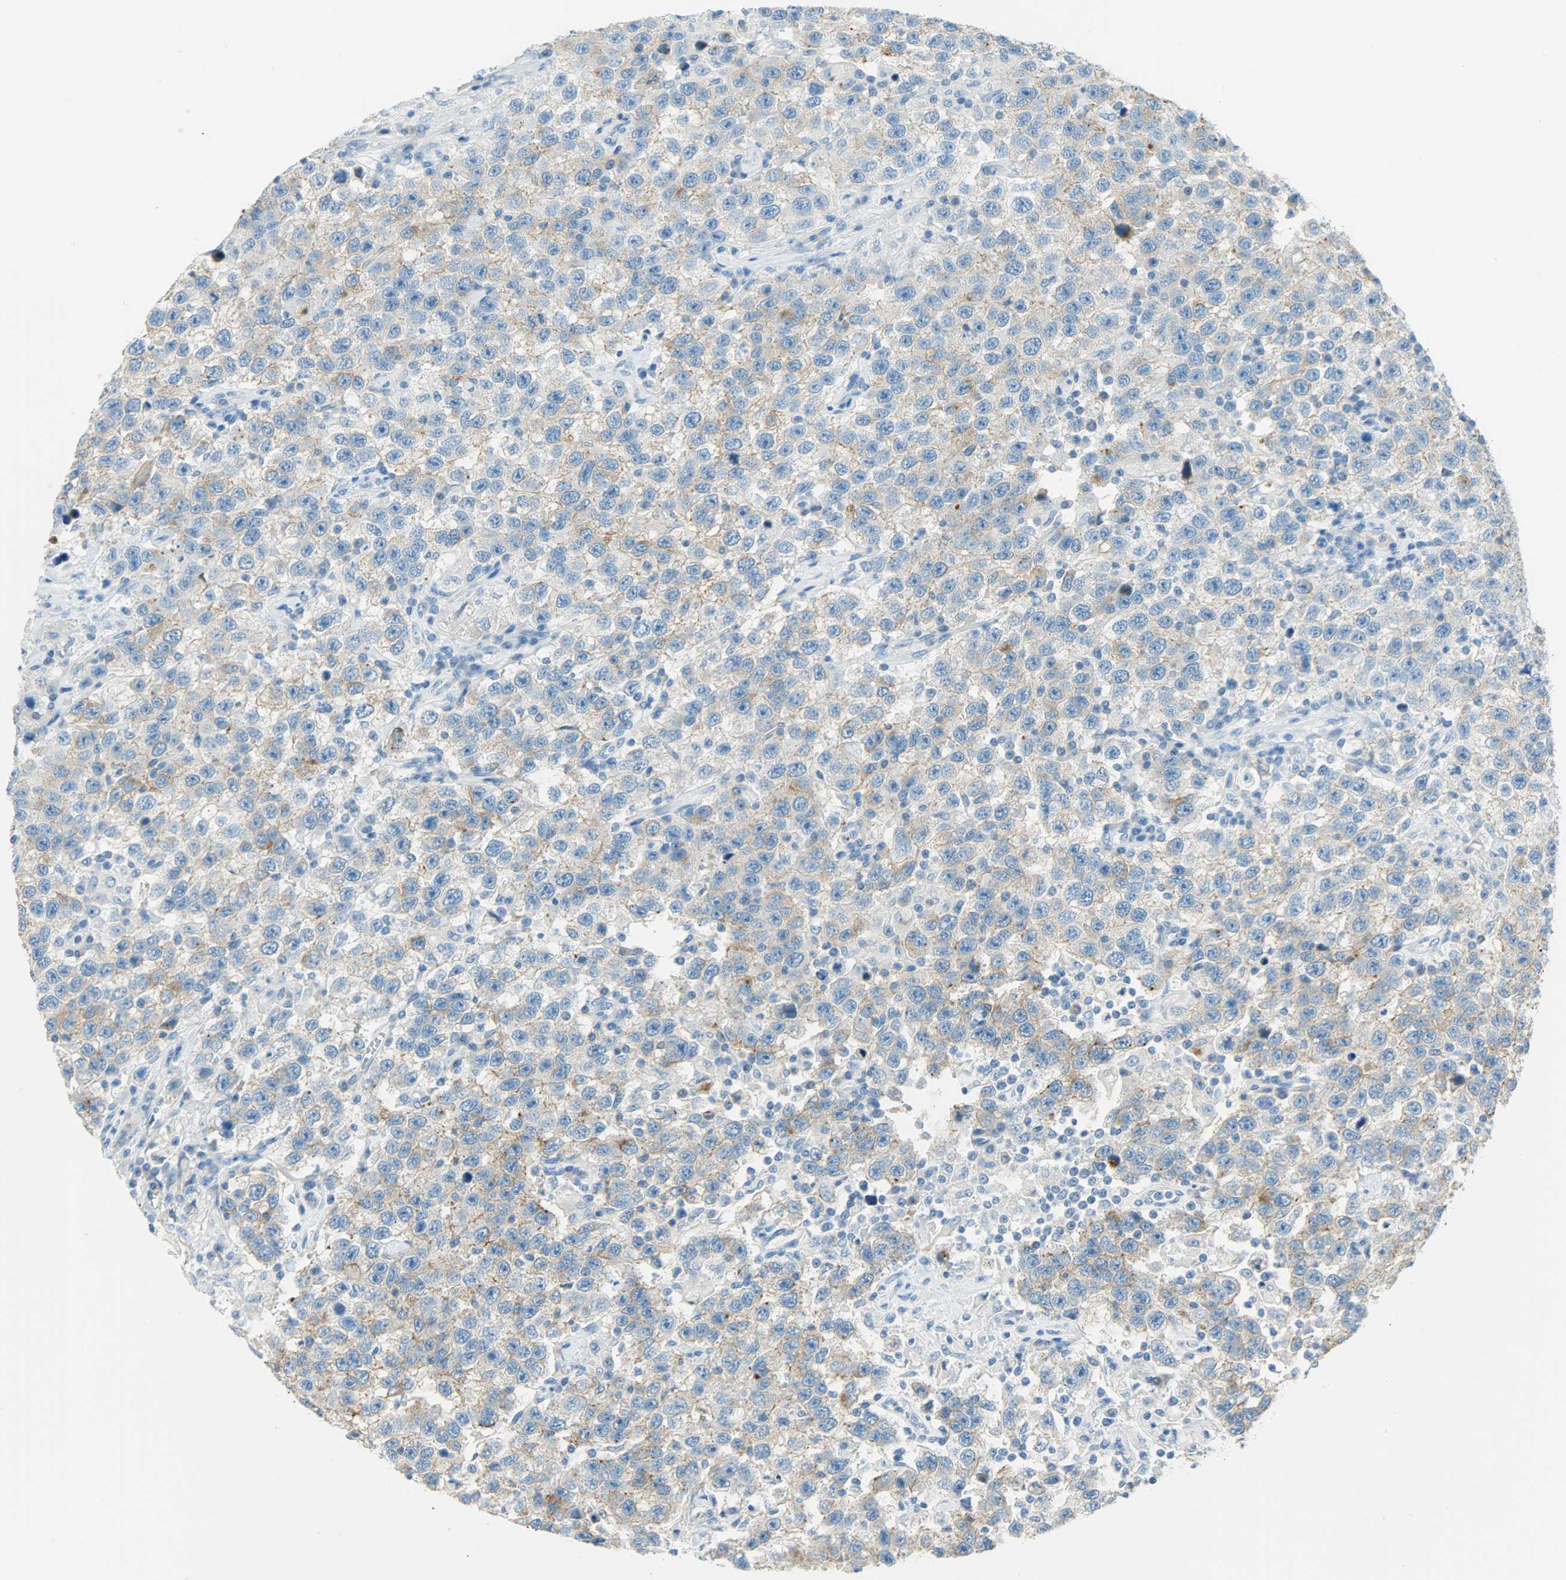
{"staining": {"intensity": "moderate", "quantity": ">75%", "location": "cytoplasmic/membranous"}, "tissue": "testis cancer", "cell_type": "Tumor cells", "image_type": "cancer", "snomed": [{"axis": "morphology", "description": "Seminoma, NOS"}, {"axis": "topography", "description": "Testis"}], "caption": "Human testis cancer (seminoma) stained for a protein (brown) demonstrates moderate cytoplasmic/membranous positive positivity in about >75% of tumor cells.", "gene": "PROM1", "patient": {"sex": "male", "age": 41}}